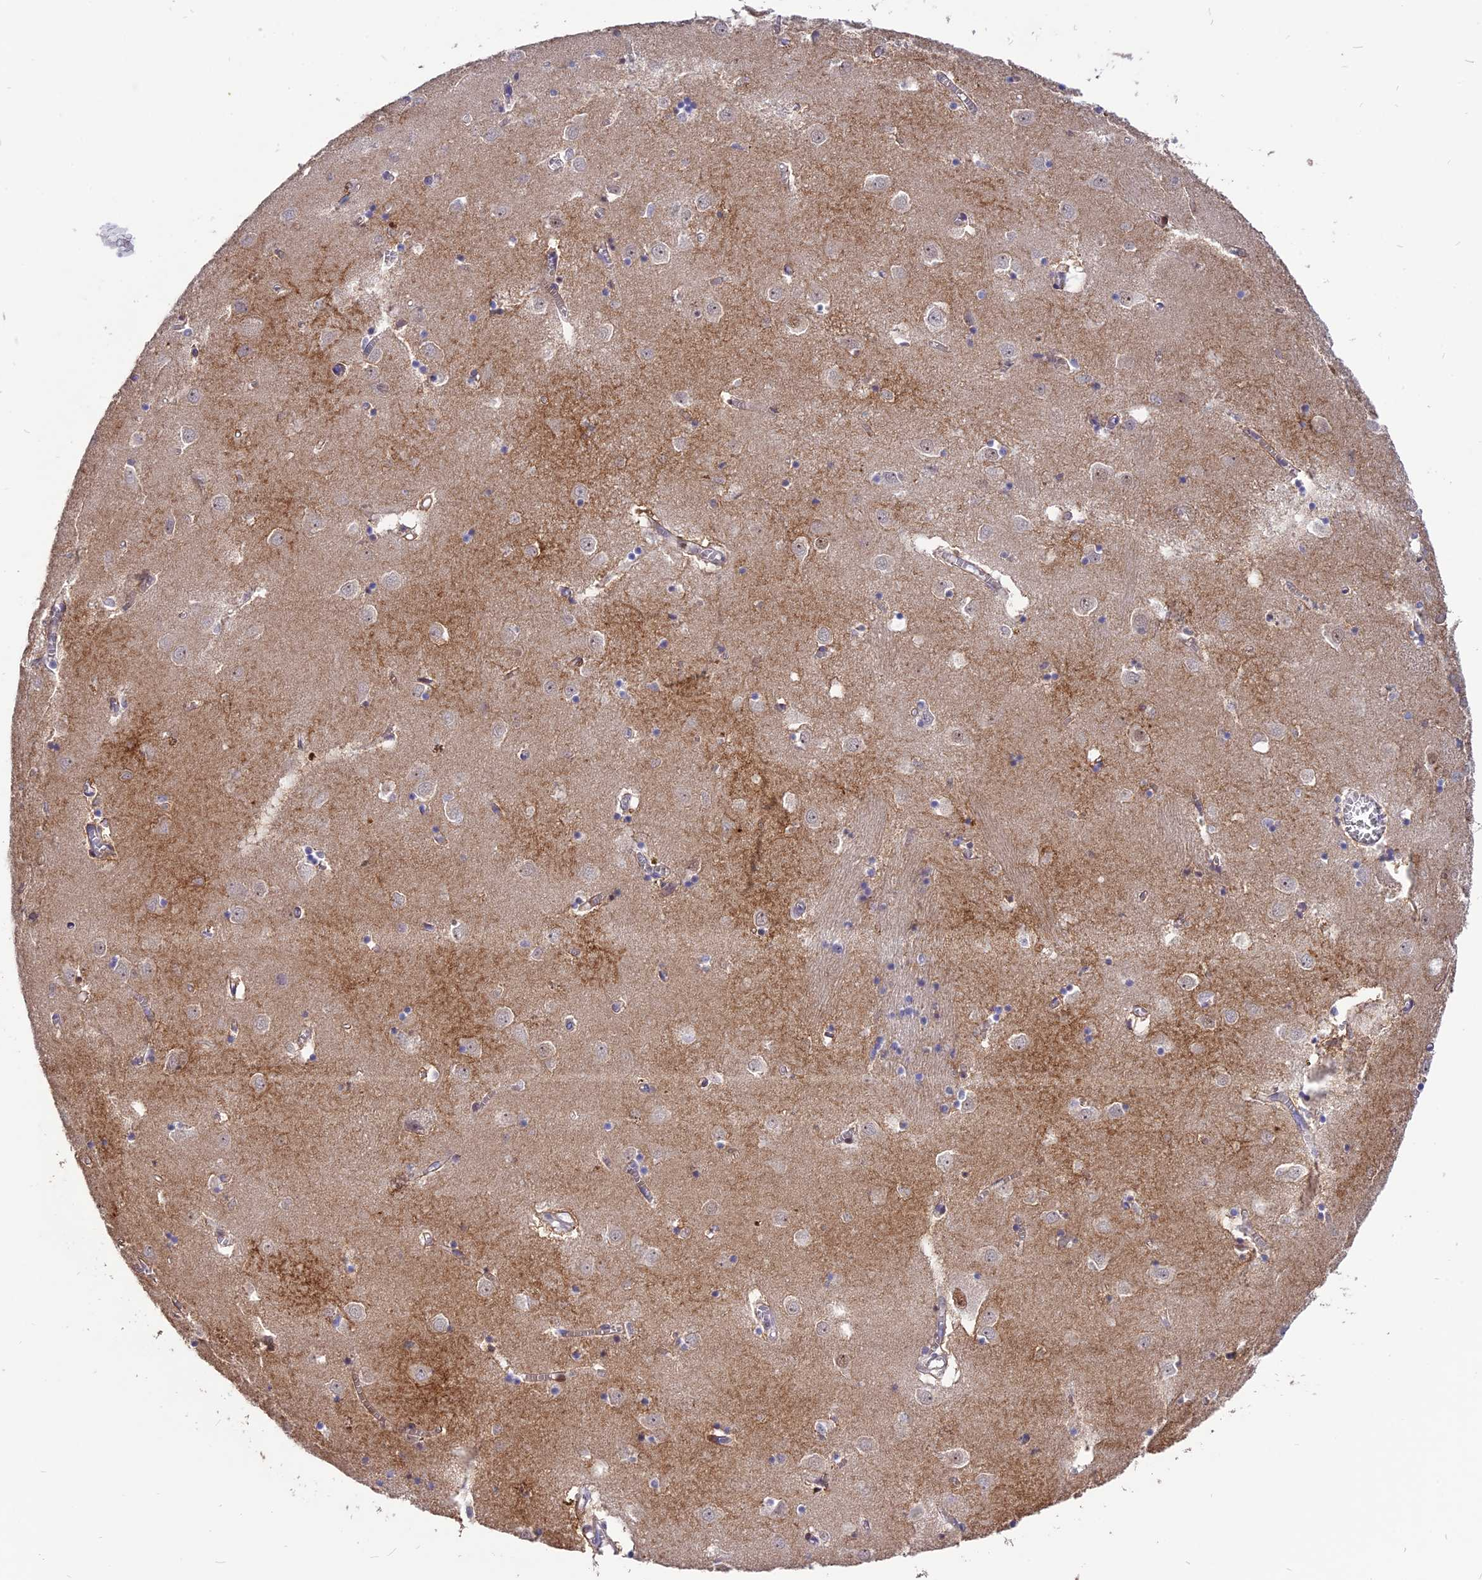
{"staining": {"intensity": "moderate", "quantity": "<25%", "location": "cytoplasmic/membranous"}, "tissue": "caudate", "cell_type": "Glial cells", "image_type": "normal", "snomed": [{"axis": "morphology", "description": "Normal tissue, NOS"}, {"axis": "topography", "description": "Lateral ventricle wall"}], "caption": "An immunohistochemistry (IHC) image of normal tissue is shown. Protein staining in brown labels moderate cytoplasmic/membranous positivity in caudate within glial cells.", "gene": "TMEM263", "patient": {"sex": "male", "age": 70}}